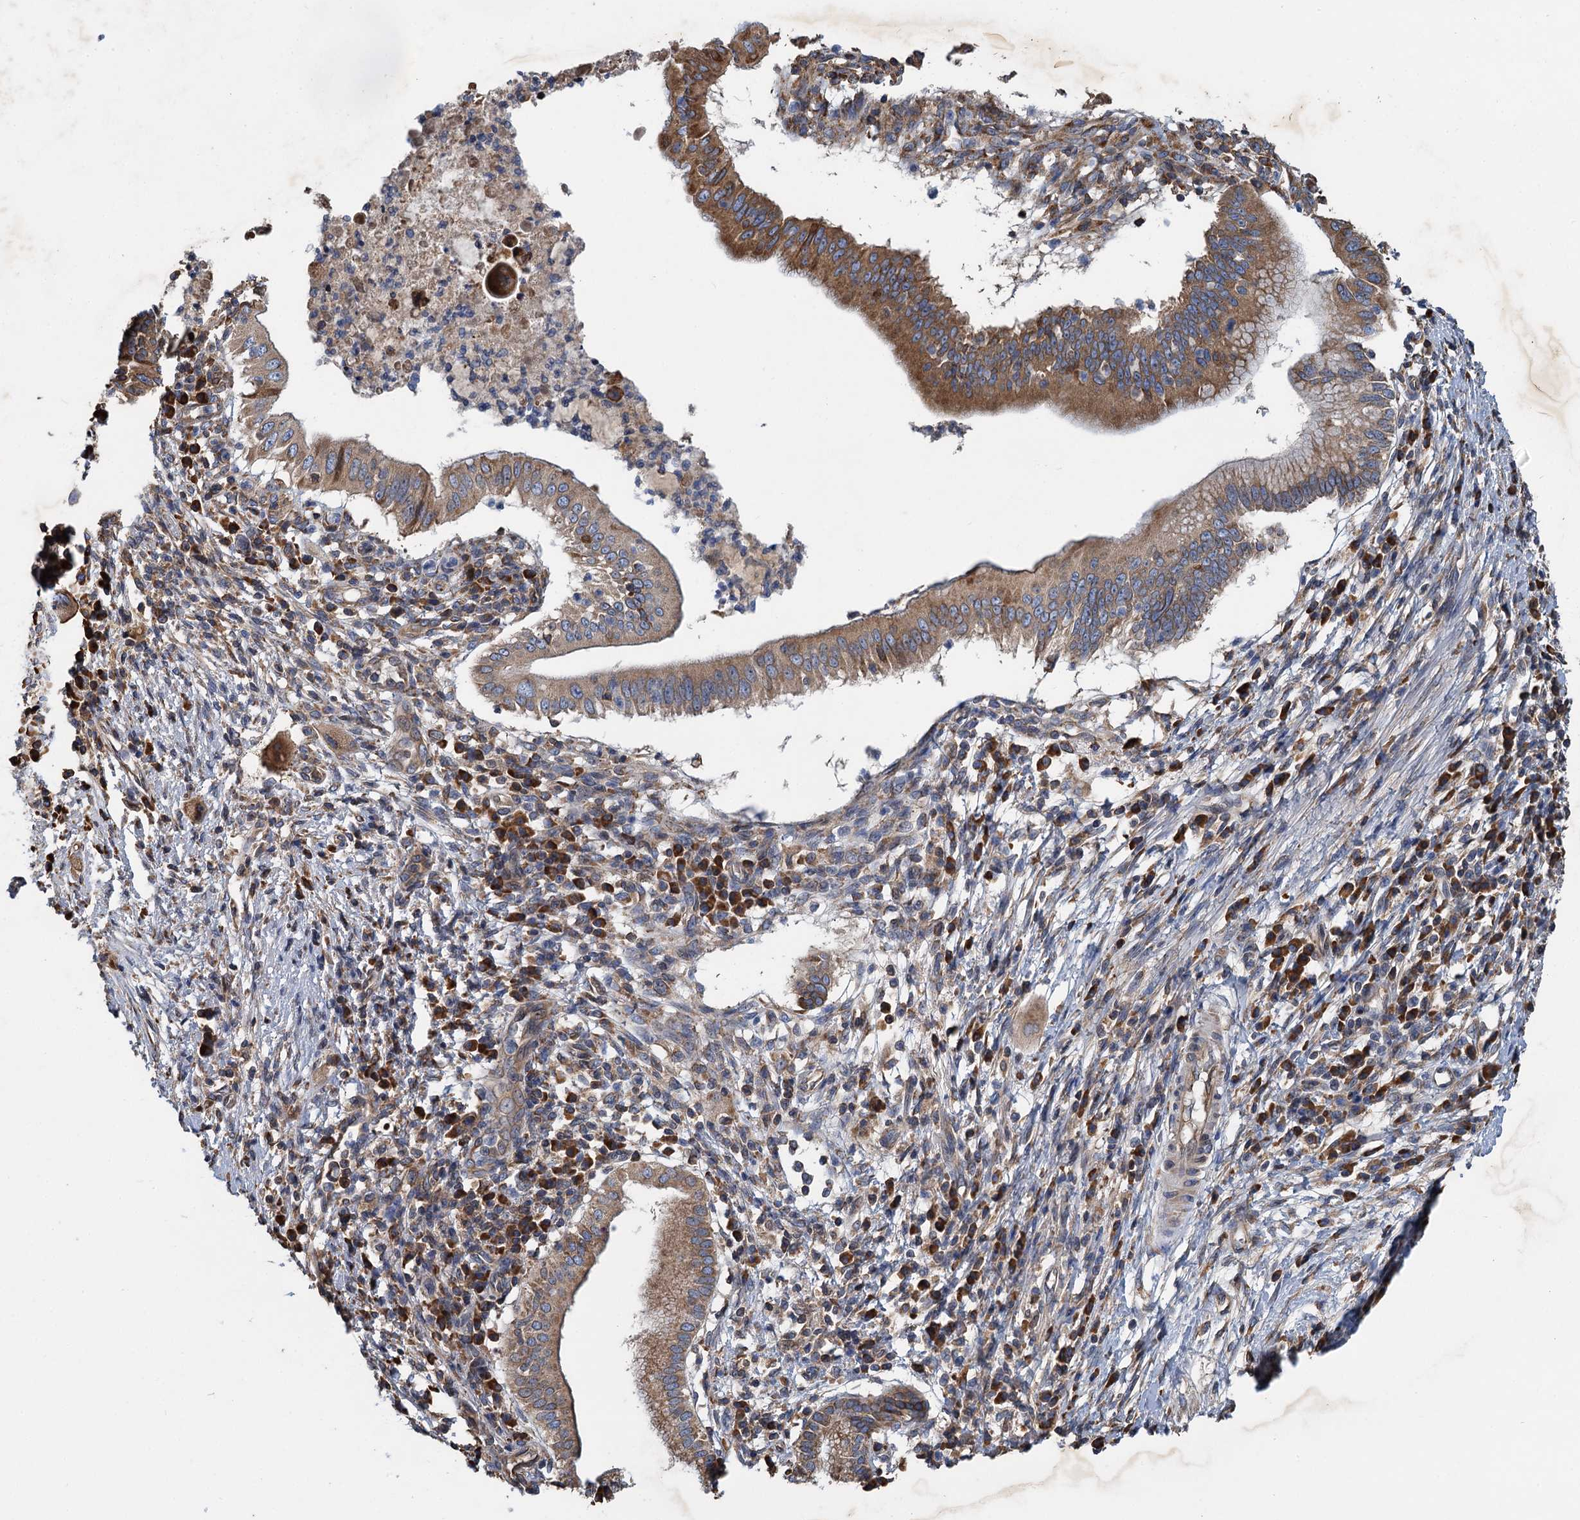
{"staining": {"intensity": "moderate", "quantity": ">75%", "location": "cytoplasmic/membranous"}, "tissue": "pancreatic cancer", "cell_type": "Tumor cells", "image_type": "cancer", "snomed": [{"axis": "morphology", "description": "Adenocarcinoma, NOS"}, {"axis": "topography", "description": "Pancreas"}], "caption": "Adenocarcinoma (pancreatic) stained with a protein marker demonstrates moderate staining in tumor cells.", "gene": "LINS1", "patient": {"sex": "male", "age": 68}}